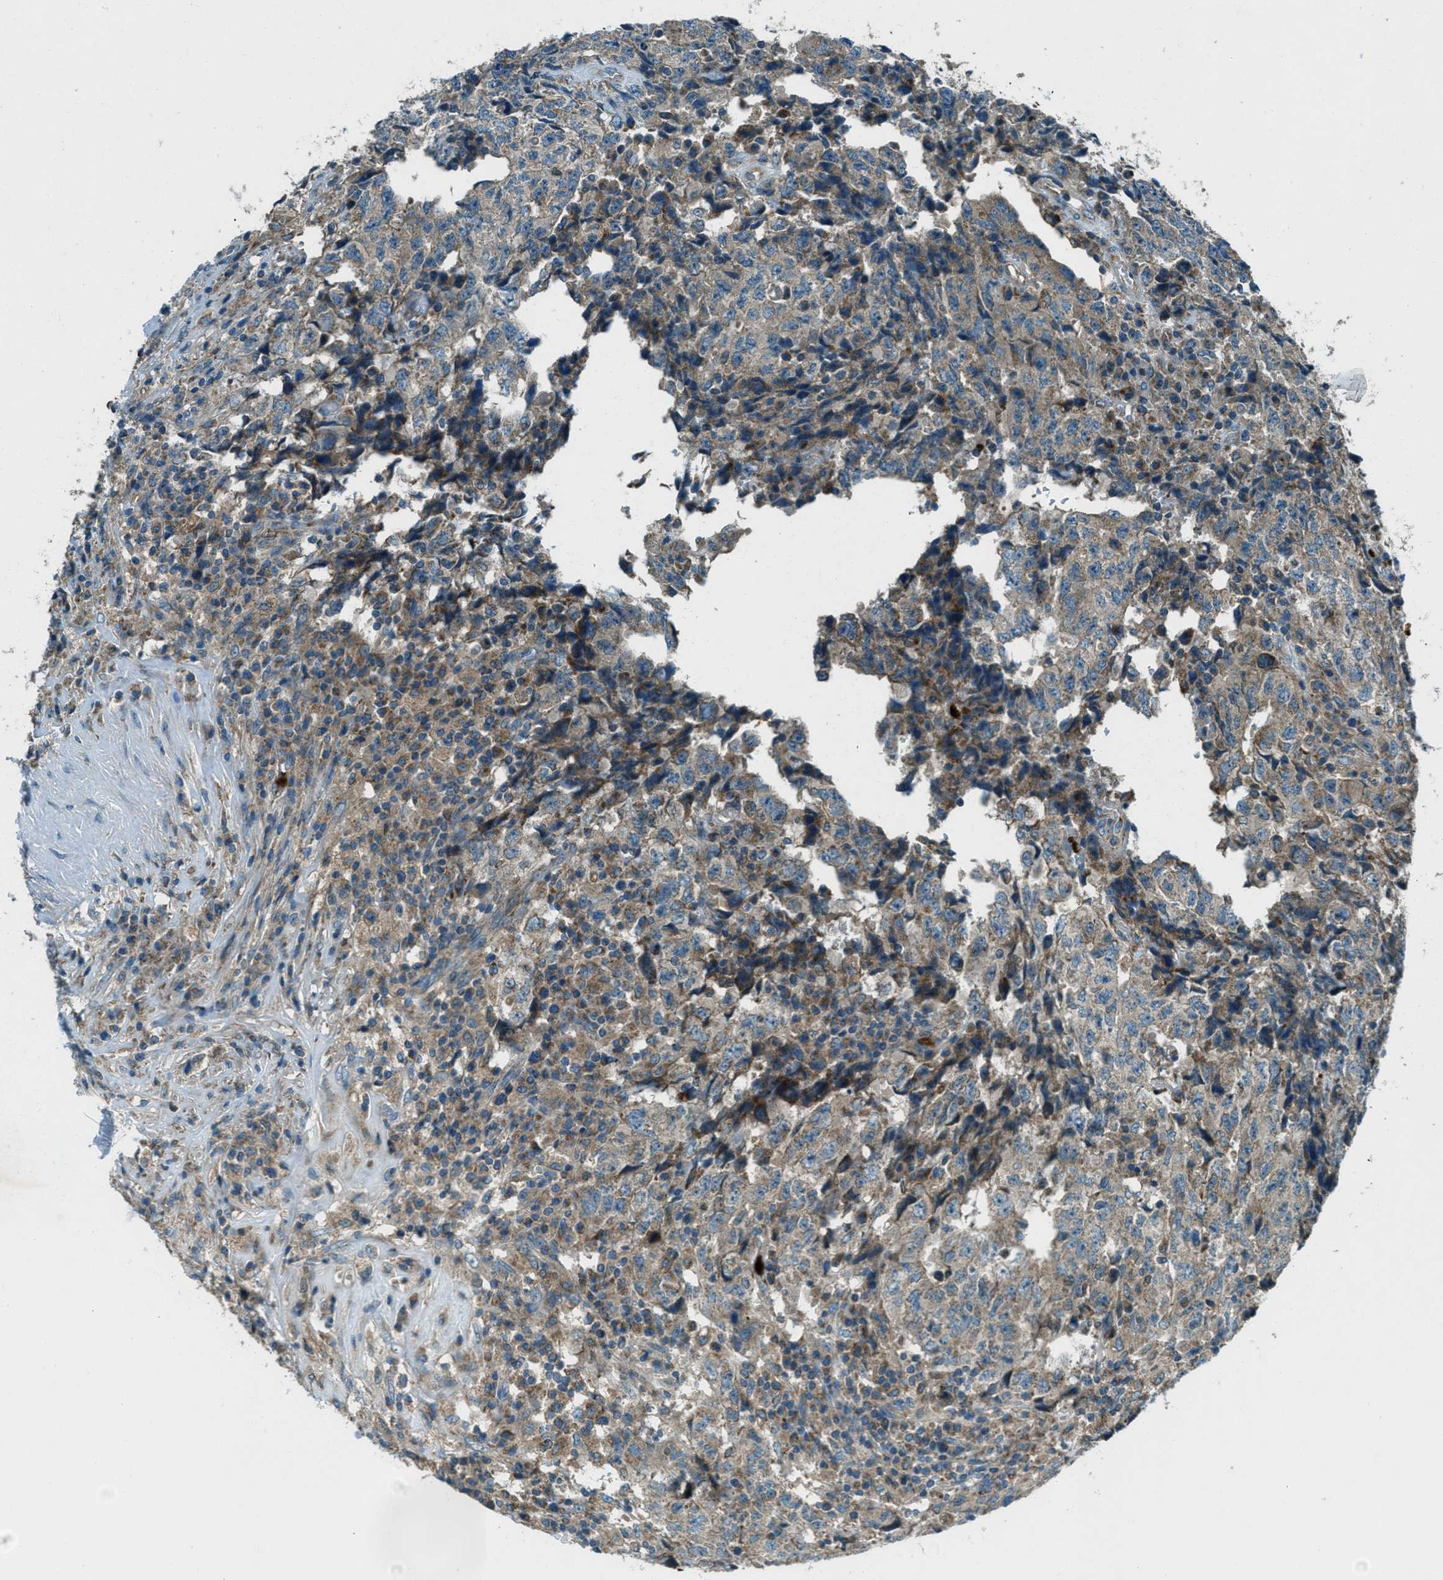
{"staining": {"intensity": "moderate", "quantity": ">75%", "location": "cytoplasmic/membranous"}, "tissue": "testis cancer", "cell_type": "Tumor cells", "image_type": "cancer", "snomed": [{"axis": "morphology", "description": "Necrosis, NOS"}, {"axis": "morphology", "description": "Carcinoma, Embryonal, NOS"}, {"axis": "topography", "description": "Testis"}], "caption": "Testis cancer stained for a protein exhibits moderate cytoplasmic/membranous positivity in tumor cells.", "gene": "FAR1", "patient": {"sex": "male", "age": 19}}